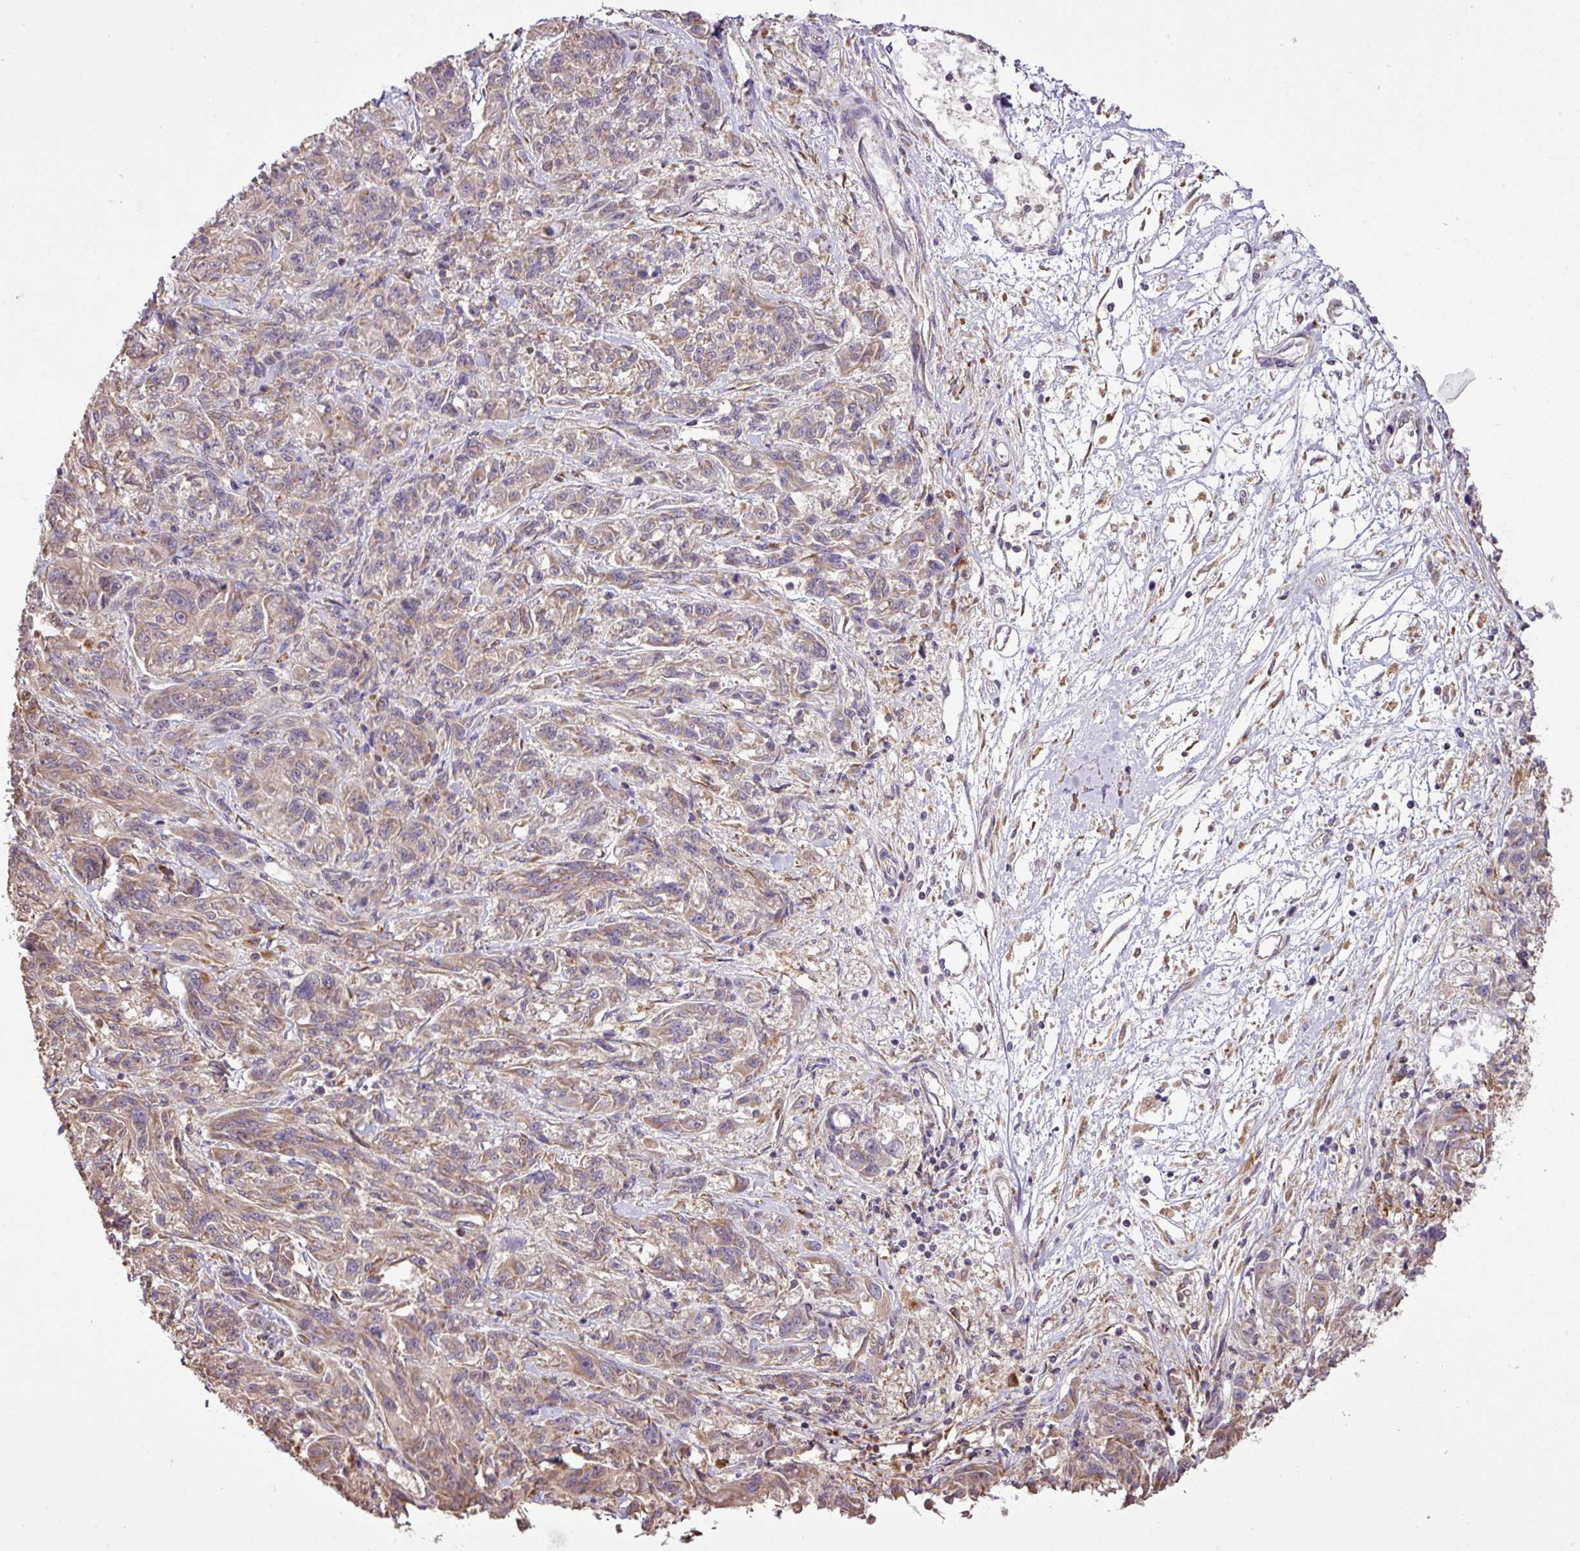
{"staining": {"intensity": "weak", "quantity": ">75%", "location": "cytoplasmic/membranous"}, "tissue": "melanoma", "cell_type": "Tumor cells", "image_type": "cancer", "snomed": [{"axis": "morphology", "description": "Malignant melanoma, NOS"}, {"axis": "topography", "description": "Skin"}], "caption": "Immunohistochemistry micrograph of human melanoma stained for a protein (brown), which demonstrates low levels of weak cytoplasmic/membranous positivity in approximately >75% of tumor cells.", "gene": "SMCO4", "patient": {"sex": "male", "age": 53}}